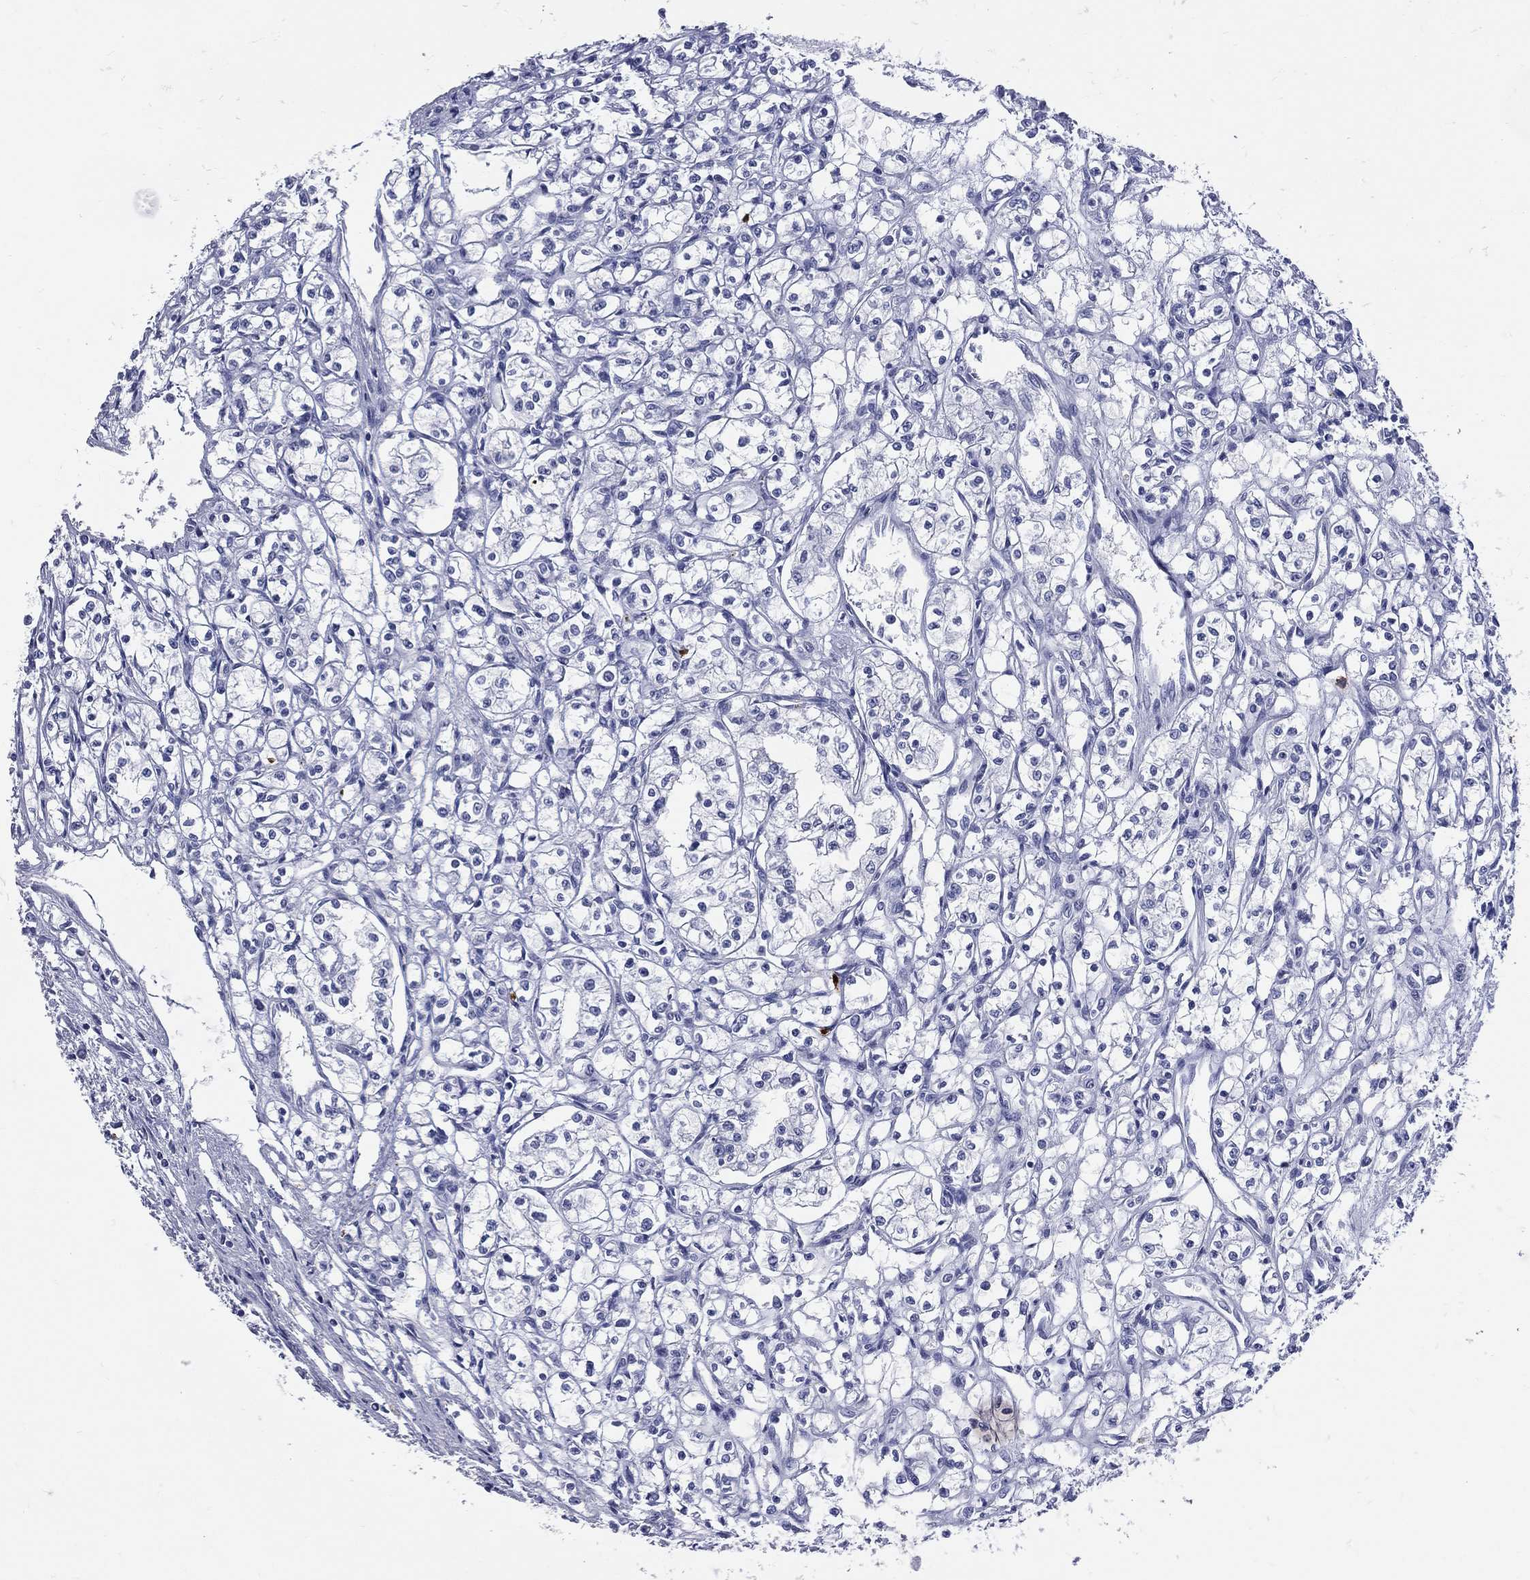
{"staining": {"intensity": "negative", "quantity": "none", "location": "none"}, "tissue": "renal cancer", "cell_type": "Tumor cells", "image_type": "cancer", "snomed": [{"axis": "morphology", "description": "Adenocarcinoma, NOS"}, {"axis": "topography", "description": "Kidney"}], "caption": "High power microscopy photomicrograph of an immunohistochemistry (IHC) histopathology image of renal cancer, revealing no significant expression in tumor cells. (Stains: DAB (3,3'-diaminobenzidine) IHC with hematoxylin counter stain, Microscopy: brightfield microscopy at high magnification).", "gene": "PGLYRP1", "patient": {"sex": "male", "age": 56}}